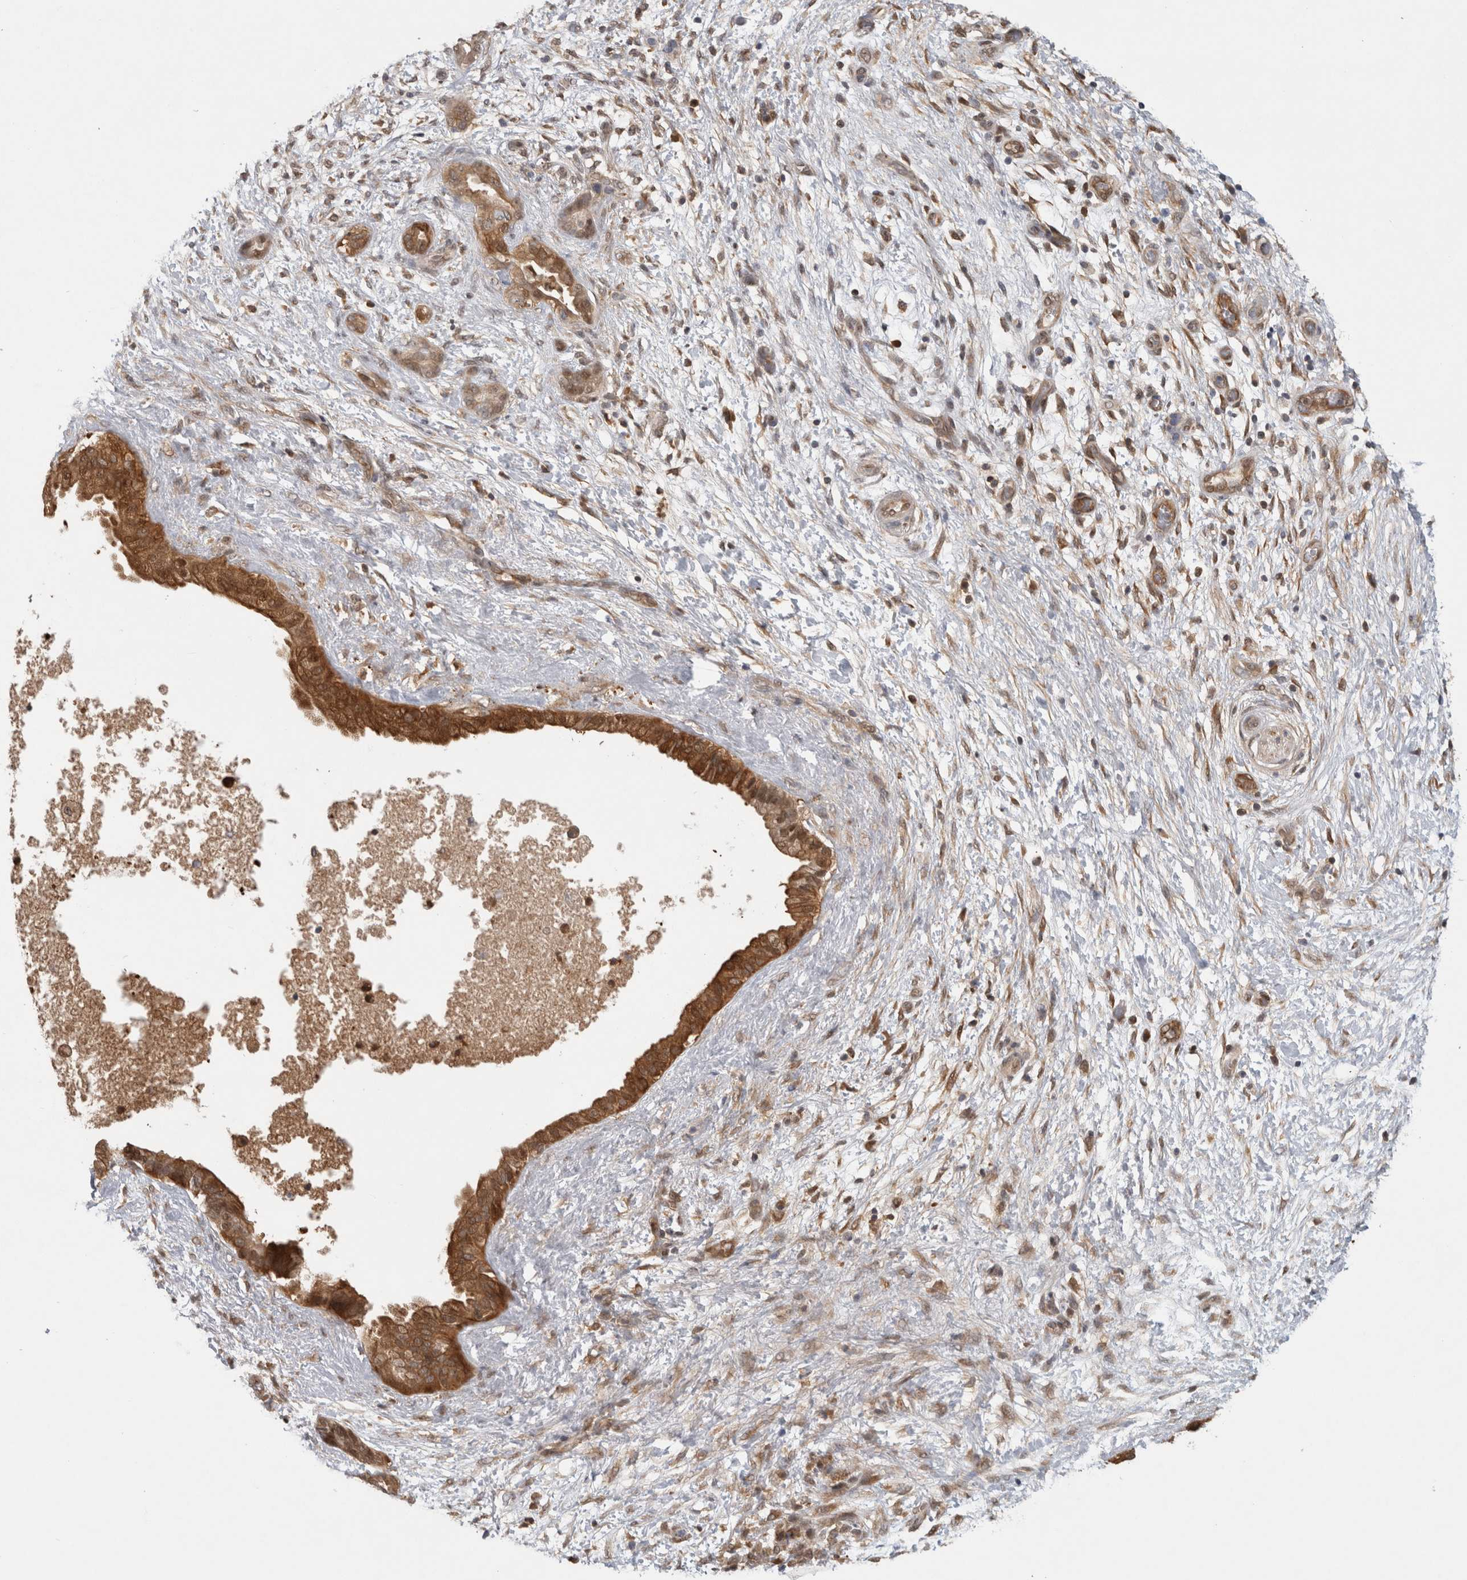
{"staining": {"intensity": "moderate", "quantity": ">75%", "location": "cytoplasmic/membranous,nuclear"}, "tissue": "pancreatic cancer", "cell_type": "Tumor cells", "image_type": "cancer", "snomed": [{"axis": "morphology", "description": "Adenocarcinoma, NOS"}, {"axis": "topography", "description": "Pancreas"}], "caption": "Immunohistochemical staining of human pancreatic adenocarcinoma displays medium levels of moderate cytoplasmic/membranous and nuclear protein positivity in approximately >75% of tumor cells.", "gene": "ASTN2", "patient": {"sex": "female", "age": 78}}